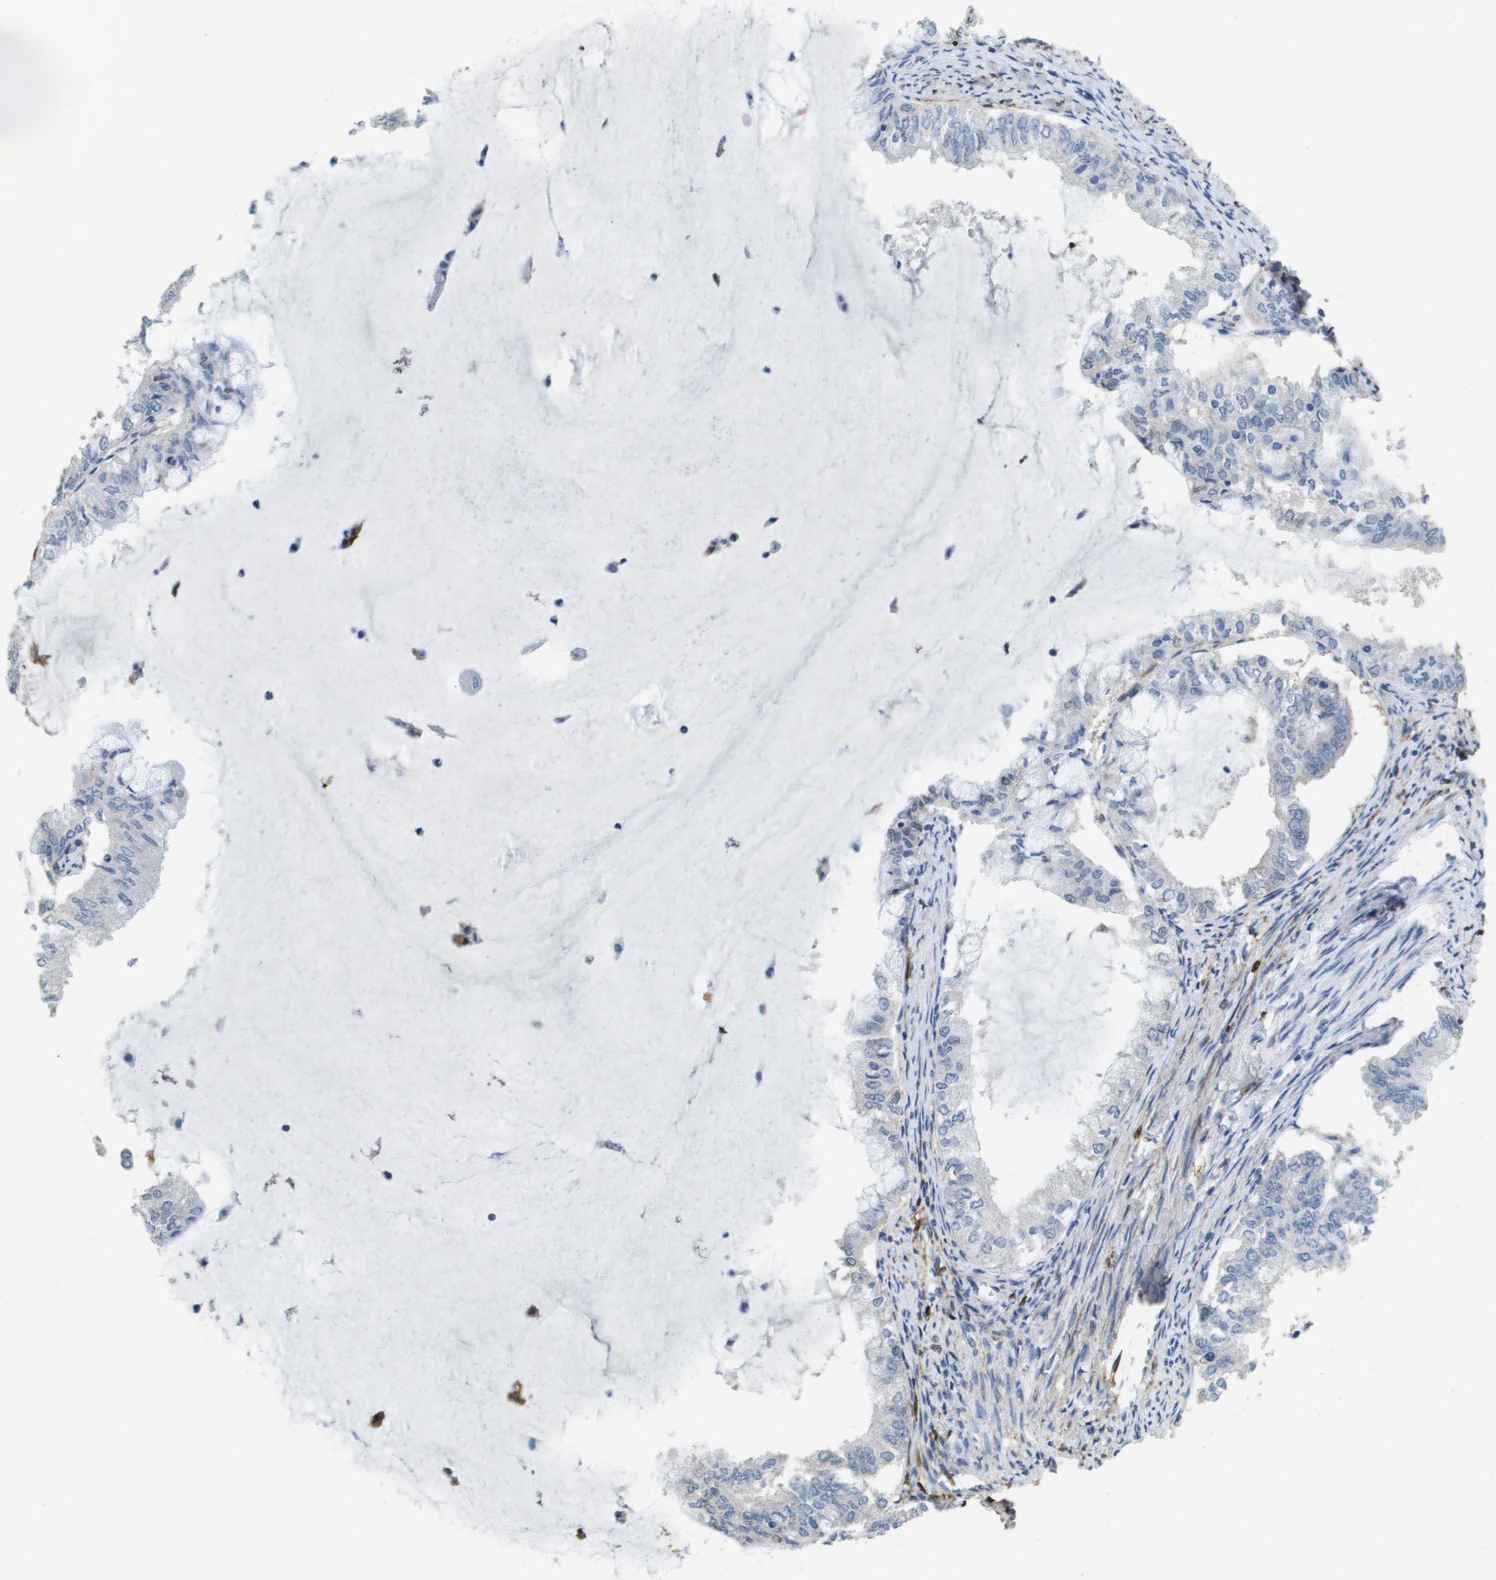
{"staining": {"intensity": "negative", "quantity": "none", "location": "none"}, "tissue": "endometrial cancer", "cell_type": "Tumor cells", "image_type": "cancer", "snomed": [{"axis": "morphology", "description": "Adenocarcinoma, NOS"}, {"axis": "topography", "description": "Endometrium"}], "caption": "DAB immunohistochemical staining of human endometrial adenocarcinoma exhibits no significant expression in tumor cells.", "gene": "FABP5", "patient": {"sex": "female", "age": 86}}